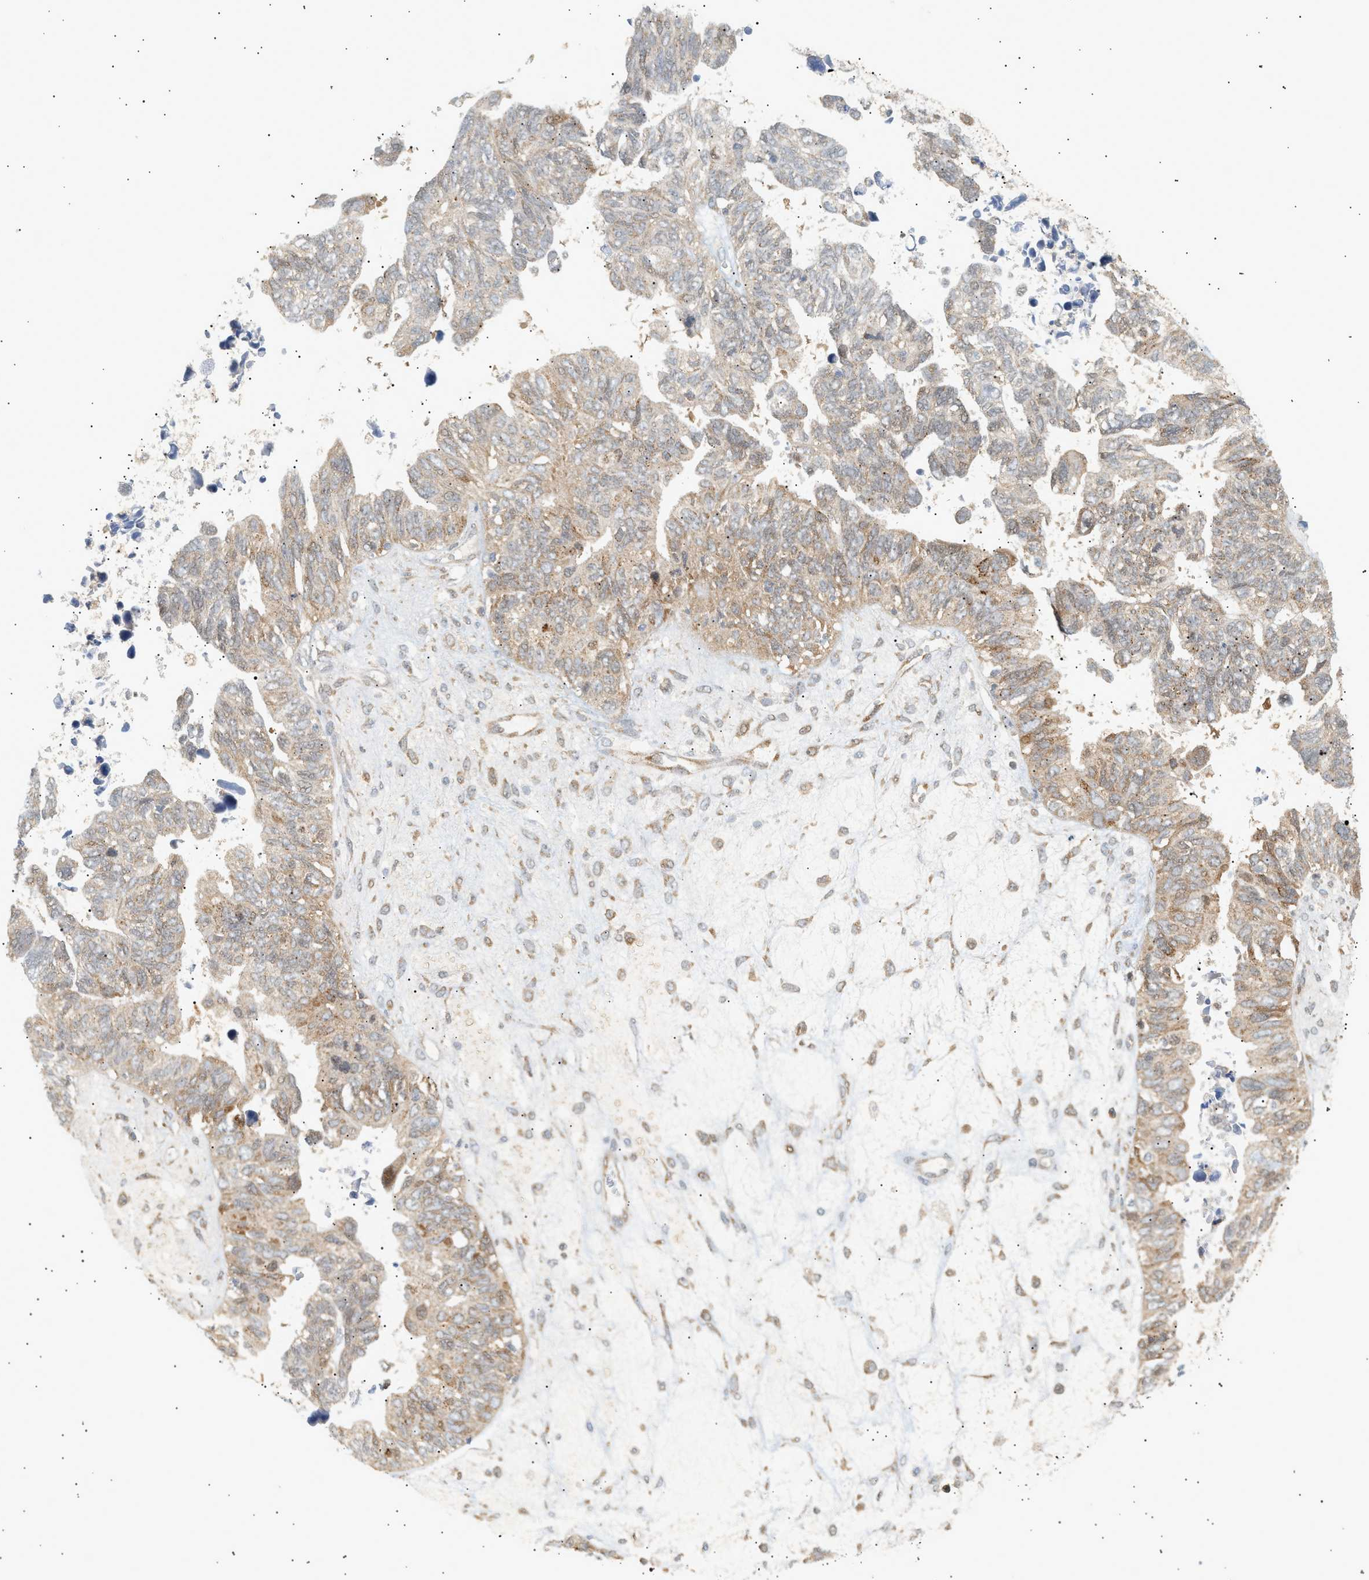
{"staining": {"intensity": "weak", "quantity": ">75%", "location": "cytoplasmic/membranous"}, "tissue": "ovarian cancer", "cell_type": "Tumor cells", "image_type": "cancer", "snomed": [{"axis": "morphology", "description": "Cystadenocarcinoma, serous, NOS"}, {"axis": "topography", "description": "Ovary"}], "caption": "A brown stain highlights weak cytoplasmic/membranous expression of a protein in ovarian cancer tumor cells. (DAB (3,3'-diaminobenzidine) = brown stain, brightfield microscopy at high magnification).", "gene": "SHC1", "patient": {"sex": "female", "age": 79}}